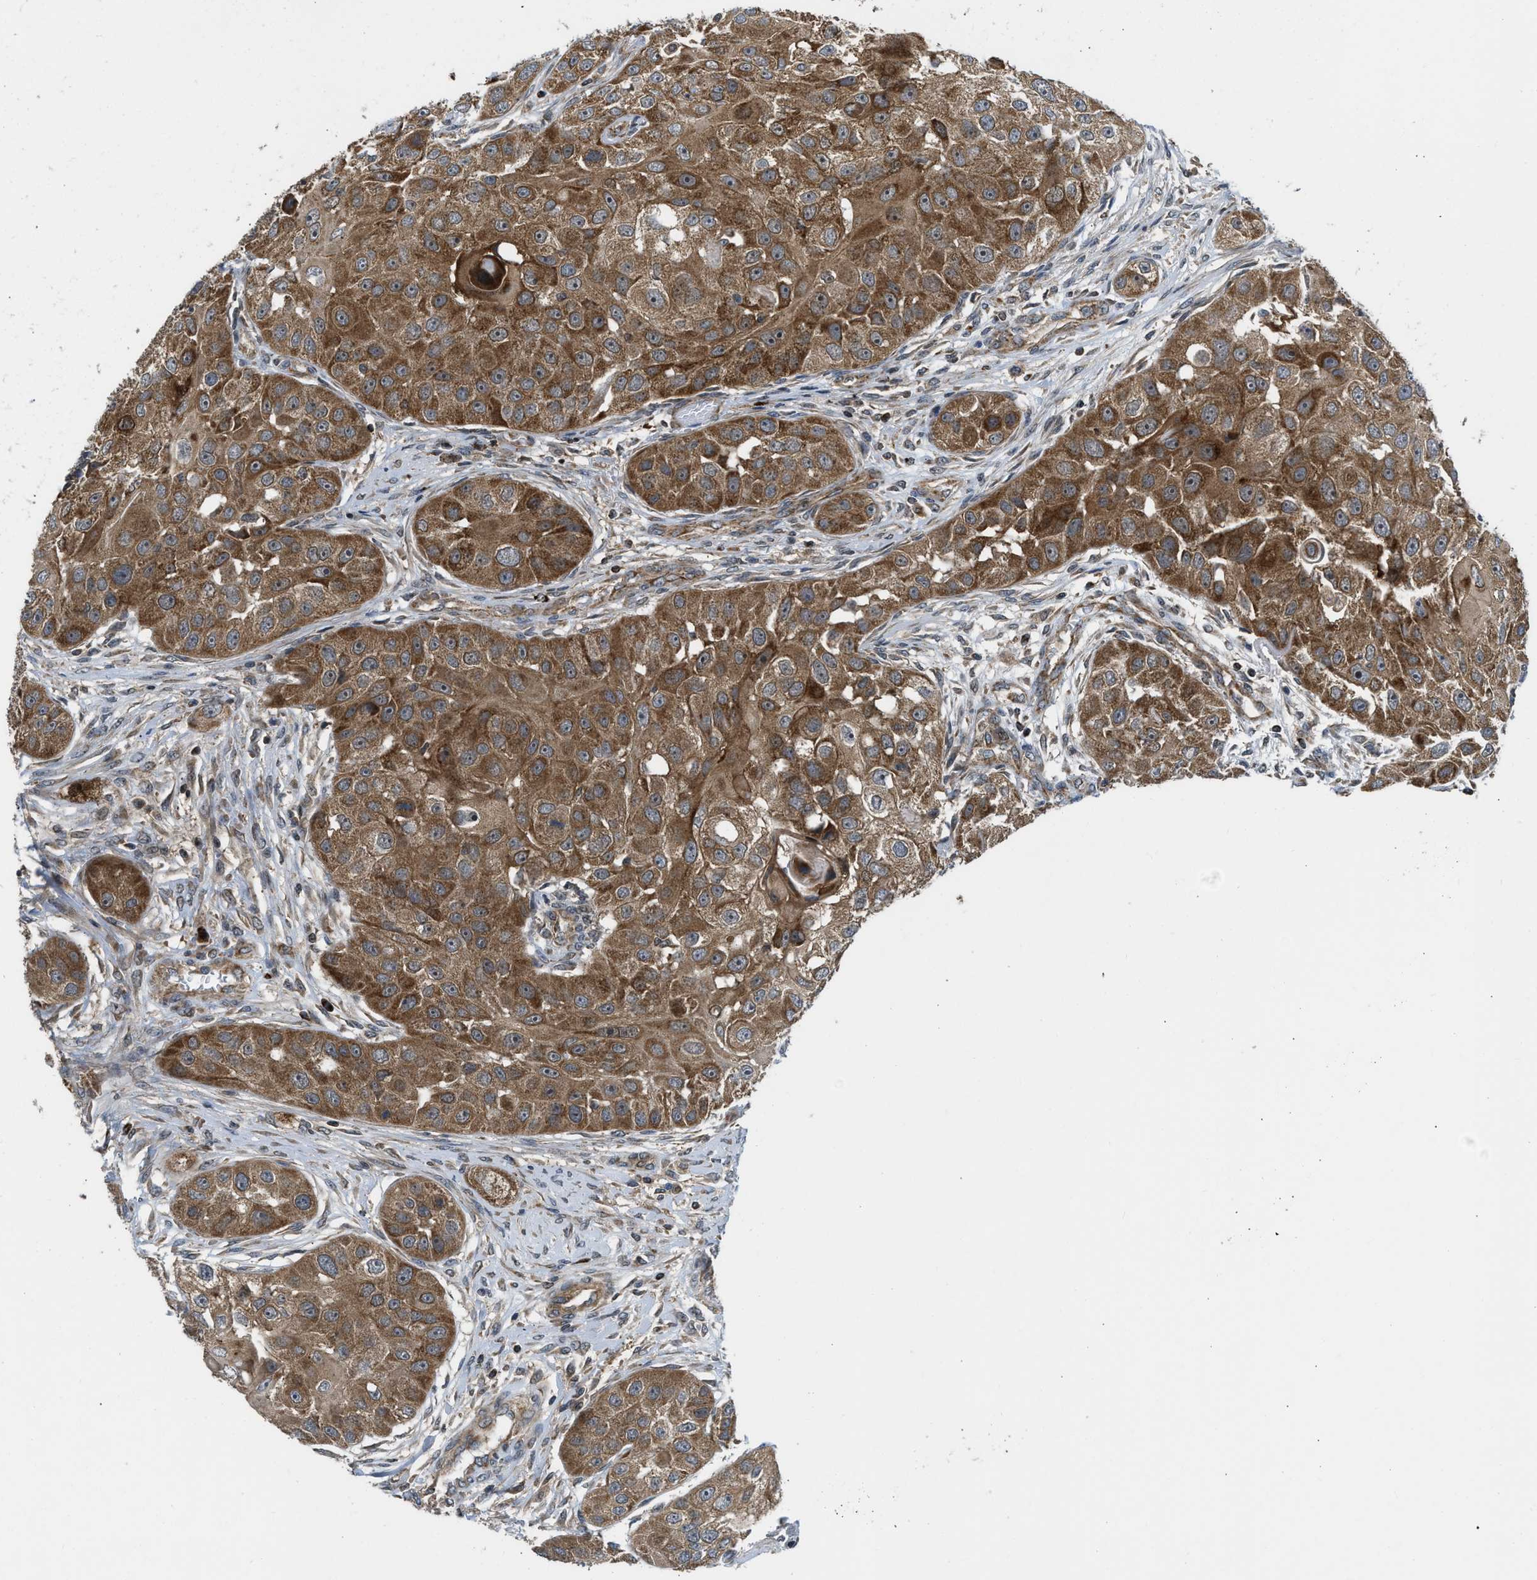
{"staining": {"intensity": "moderate", "quantity": ">75%", "location": "cytoplasmic/membranous"}, "tissue": "head and neck cancer", "cell_type": "Tumor cells", "image_type": "cancer", "snomed": [{"axis": "morphology", "description": "Normal tissue, NOS"}, {"axis": "morphology", "description": "Squamous cell carcinoma, NOS"}, {"axis": "topography", "description": "Skeletal muscle"}, {"axis": "topography", "description": "Head-Neck"}], "caption": "Moderate cytoplasmic/membranous expression for a protein is appreciated in approximately >75% of tumor cells of head and neck squamous cell carcinoma using immunohistochemistry (IHC).", "gene": "SESN2", "patient": {"sex": "male", "age": 51}}